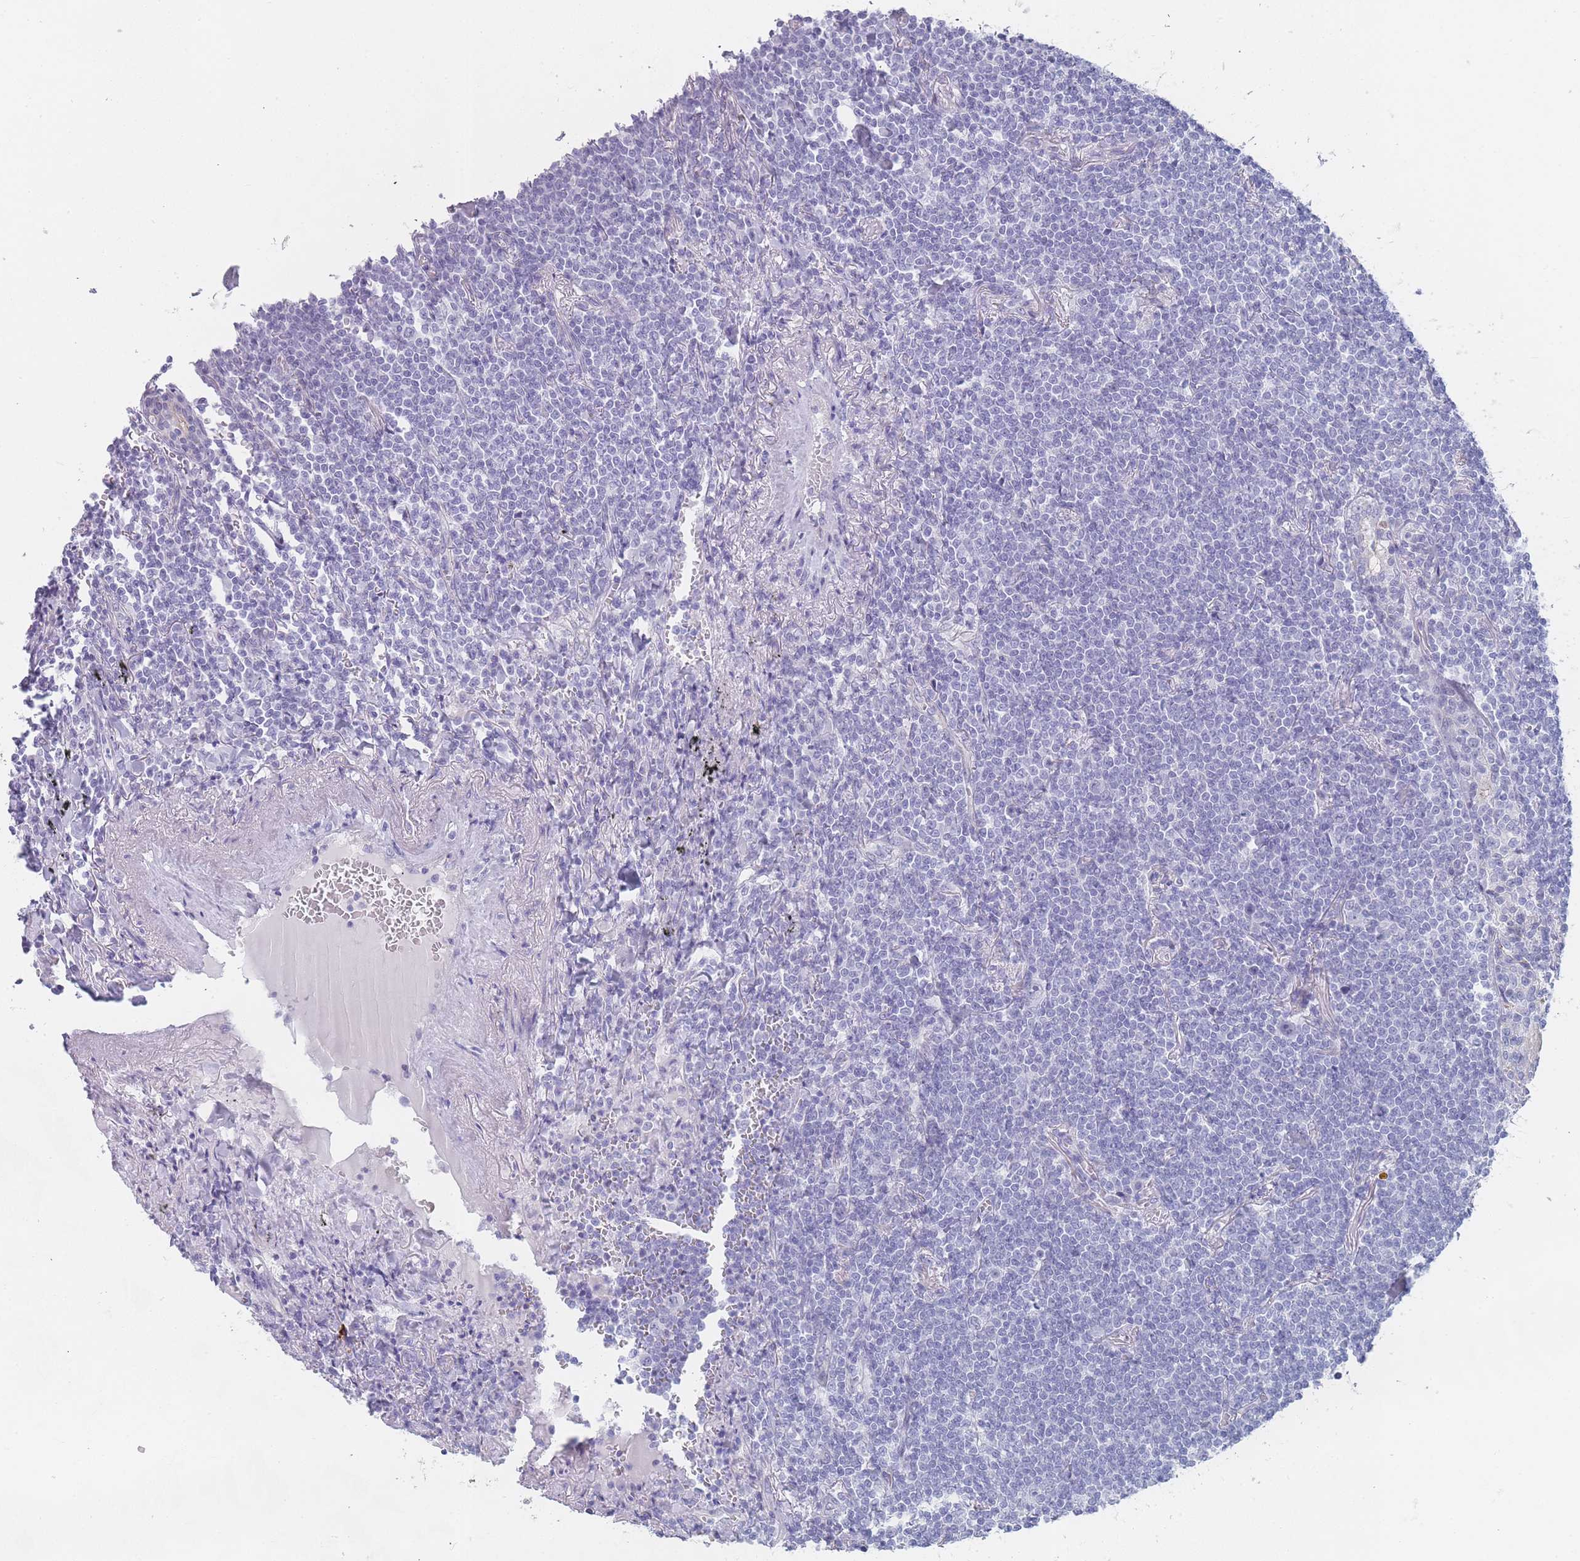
{"staining": {"intensity": "negative", "quantity": "none", "location": "none"}, "tissue": "lymphoma", "cell_type": "Tumor cells", "image_type": "cancer", "snomed": [{"axis": "morphology", "description": "Malignant lymphoma, non-Hodgkin's type, Low grade"}, {"axis": "topography", "description": "Lung"}], "caption": "IHC of human malignant lymphoma, non-Hodgkin's type (low-grade) displays no staining in tumor cells.", "gene": "IMPG1", "patient": {"sex": "female", "age": 71}}